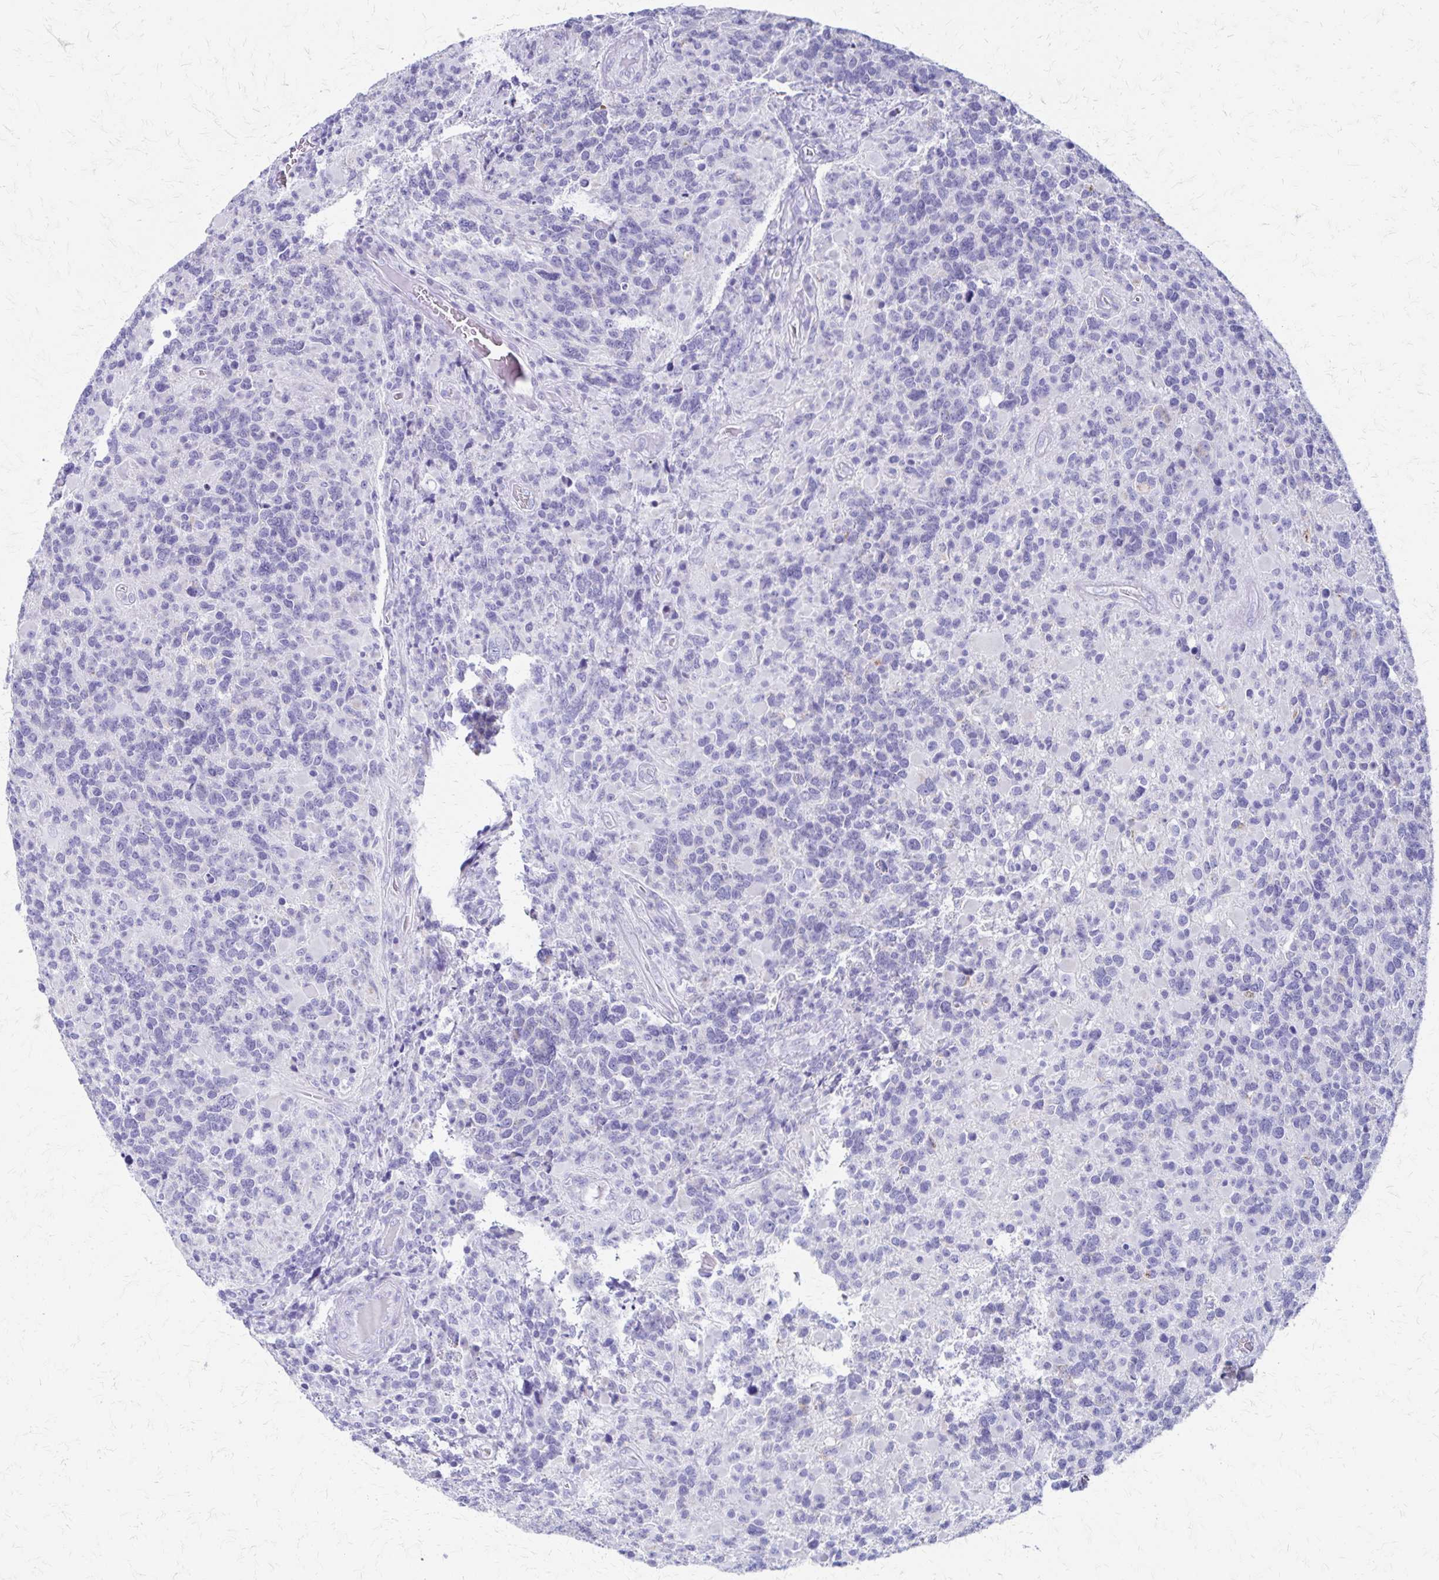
{"staining": {"intensity": "negative", "quantity": "none", "location": "none"}, "tissue": "glioma", "cell_type": "Tumor cells", "image_type": "cancer", "snomed": [{"axis": "morphology", "description": "Glioma, malignant, High grade"}, {"axis": "topography", "description": "Brain"}], "caption": "This is a image of immunohistochemistry (IHC) staining of malignant glioma (high-grade), which shows no expression in tumor cells.", "gene": "ZSCAN5B", "patient": {"sex": "female", "age": 40}}